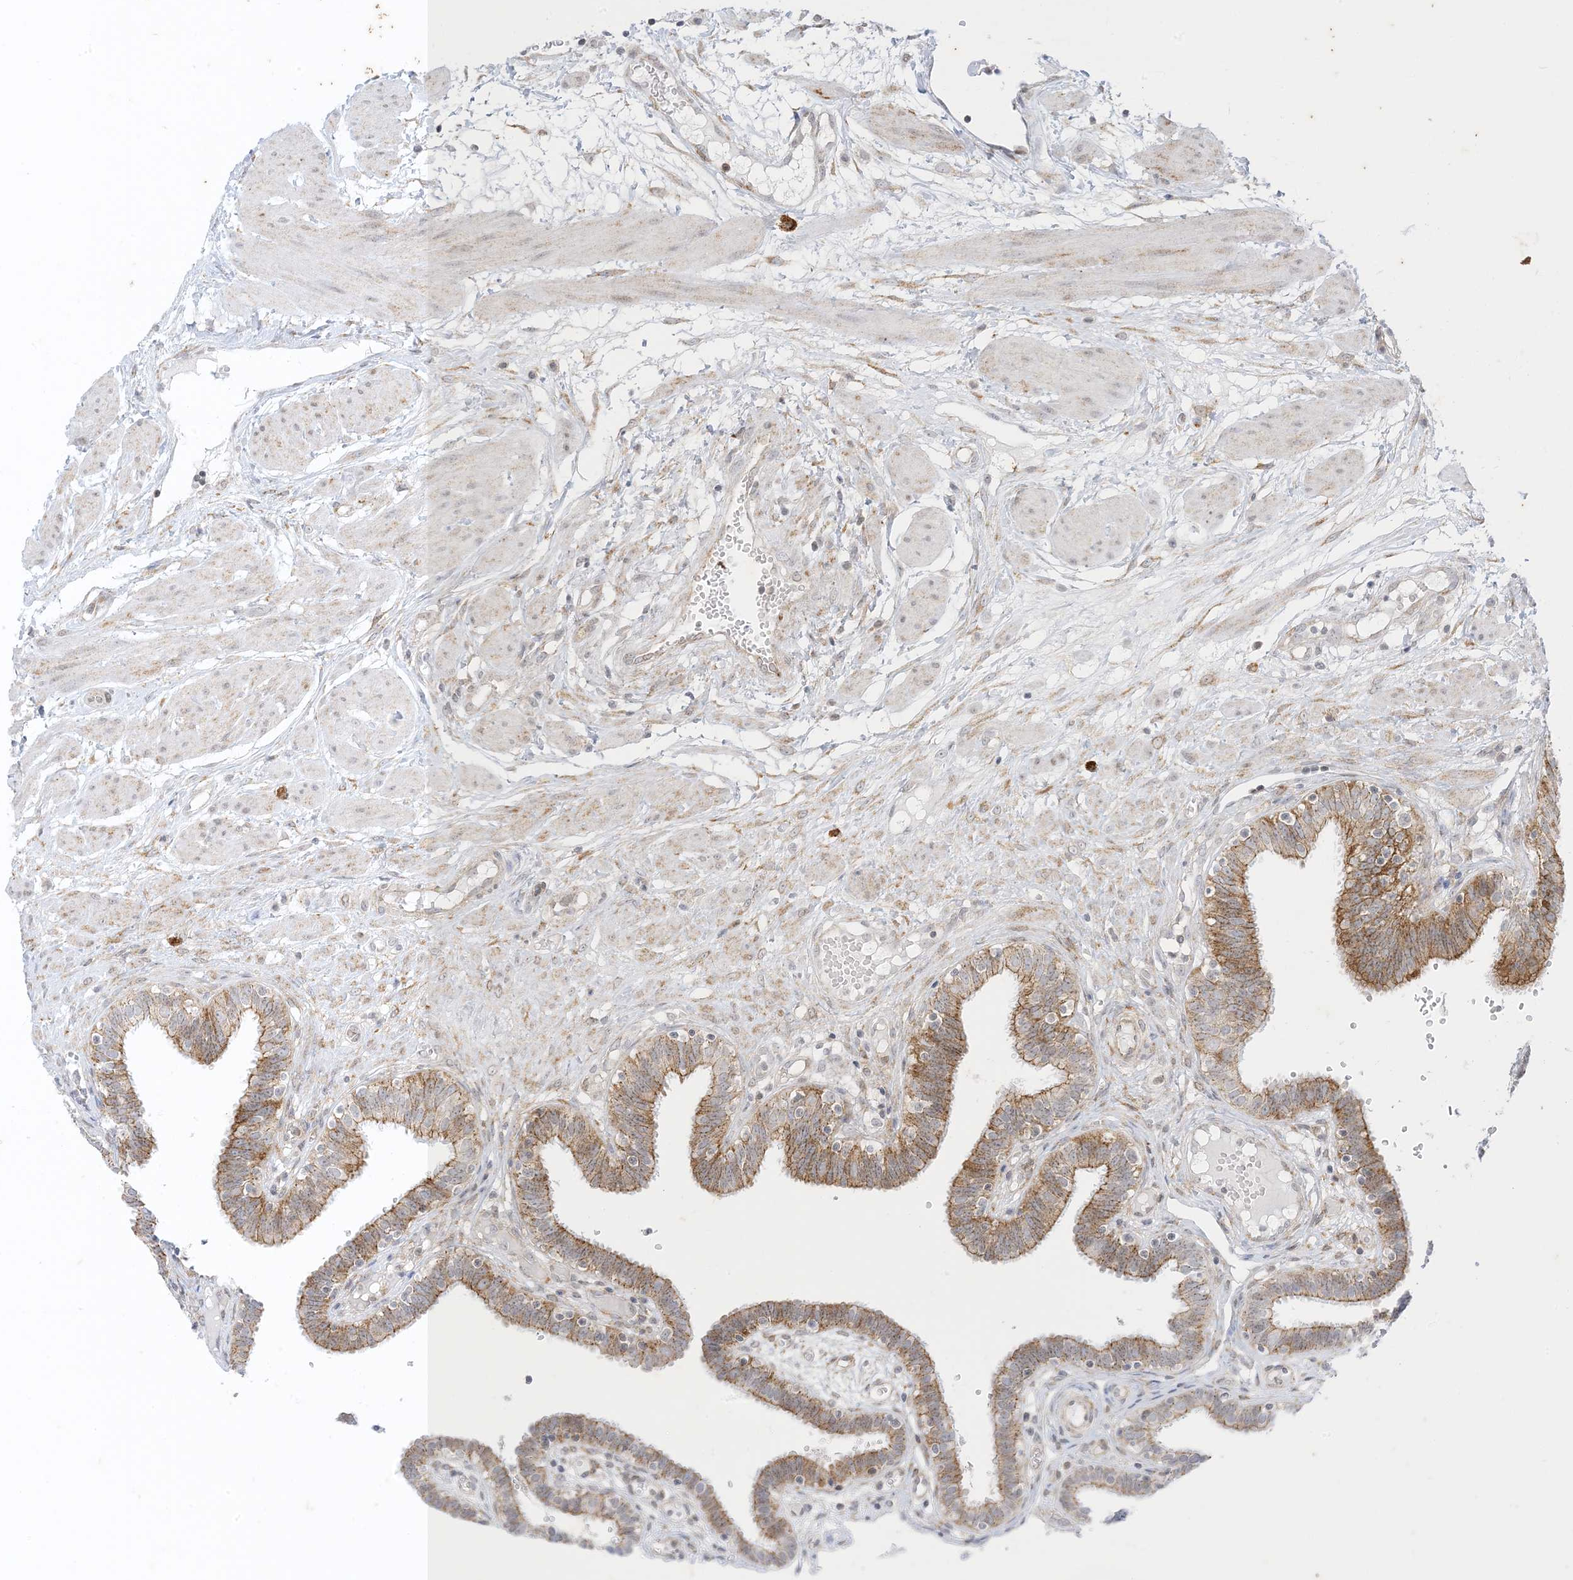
{"staining": {"intensity": "moderate", "quantity": "25%-75%", "location": "cytoplasmic/membranous"}, "tissue": "fallopian tube", "cell_type": "Glandular cells", "image_type": "normal", "snomed": [{"axis": "morphology", "description": "Normal tissue, NOS"}, {"axis": "topography", "description": "Fallopian tube"}, {"axis": "topography", "description": "Placenta"}], "caption": "The micrograph shows staining of unremarkable fallopian tube, revealing moderate cytoplasmic/membranous protein staining (brown color) within glandular cells. Using DAB (brown) and hematoxylin (blue) stains, captured at high magnification using brightfield microscopy.", "gene": "RAC1", "patient": {"sex": "female", "age": 32}}